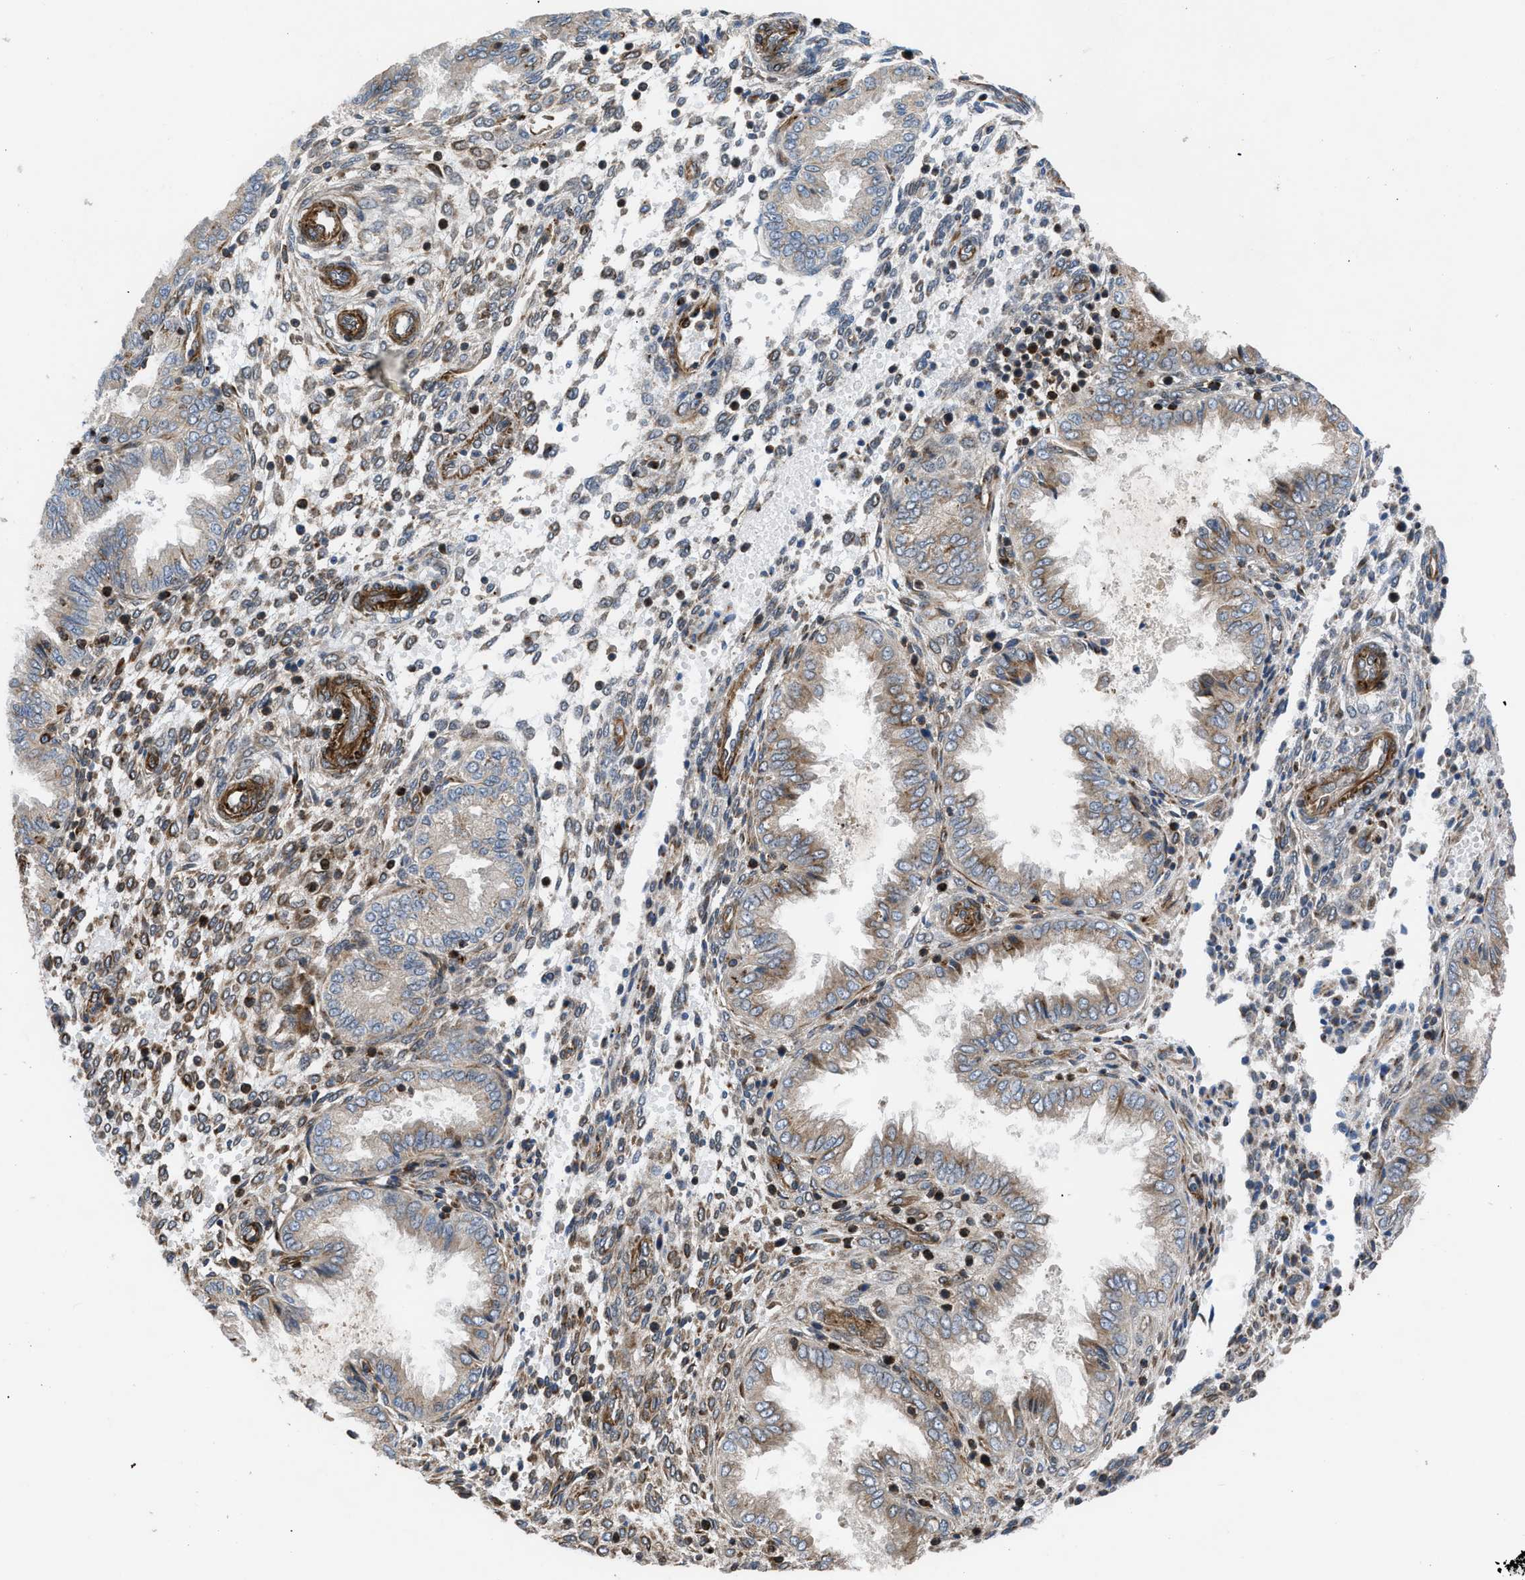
{"staining": {"intensity": "moderate", "quantity": "25%-75%", "location": "cytoplasmic/membranous"}, "tissue": "endometrium", "cell_type": "Cells in endometrial stroma", "image_type": "normal", "snomed": [{"axis": "morphology", "description": "Normal tissue, NOS"}, {"axis": "topography", "description": "Endometrium"}], "caption": "The histopathology image displays a brown stain indicating the presence of a protein in the cytoplasmic/membranous of cells in endometrial stroma in endometrium.", "gene": "PTPRE", "patient": {"sex": "female", "age": 33}}